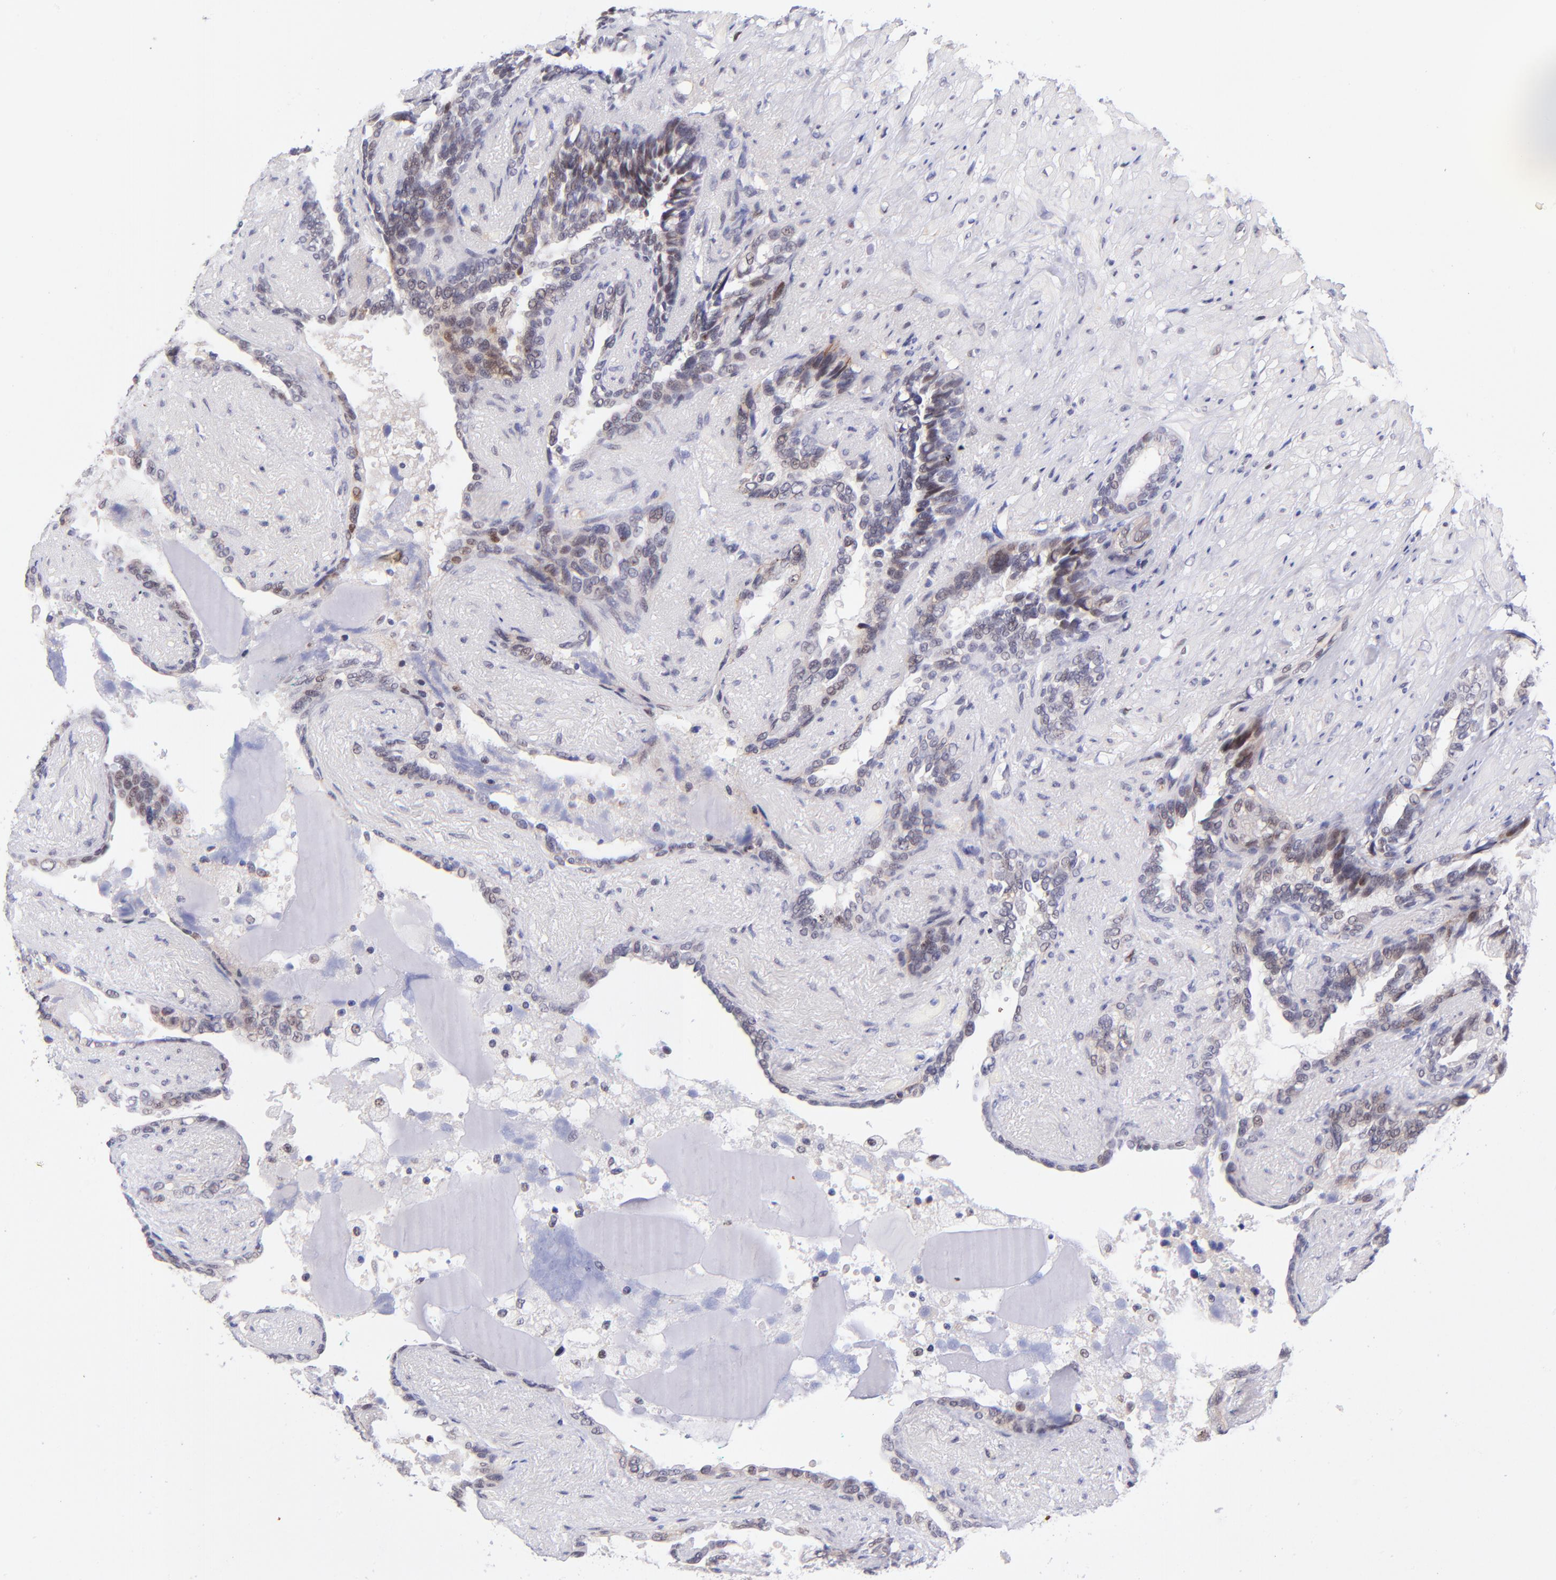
{"staining": {"intensity": "weak", "quantity": "<25%", "location": "nuclear"}, "tissue": "seminal vesicle", "cell_type": "Glandular cells", "image_type": "normal", "snomed": [{"axis": "morphology", "description": "Normal tissue, NOS"}, {"axis": "topography", "description": "Seminal veicle"}], "caption": "This is a photomicrograph of immunohistochemistry (IHC) staining of normal seminal vesicle, which shows no positivity in glandular cells.", "gene": "SOX6", "patient": {"sex": "male", "age": 61}}